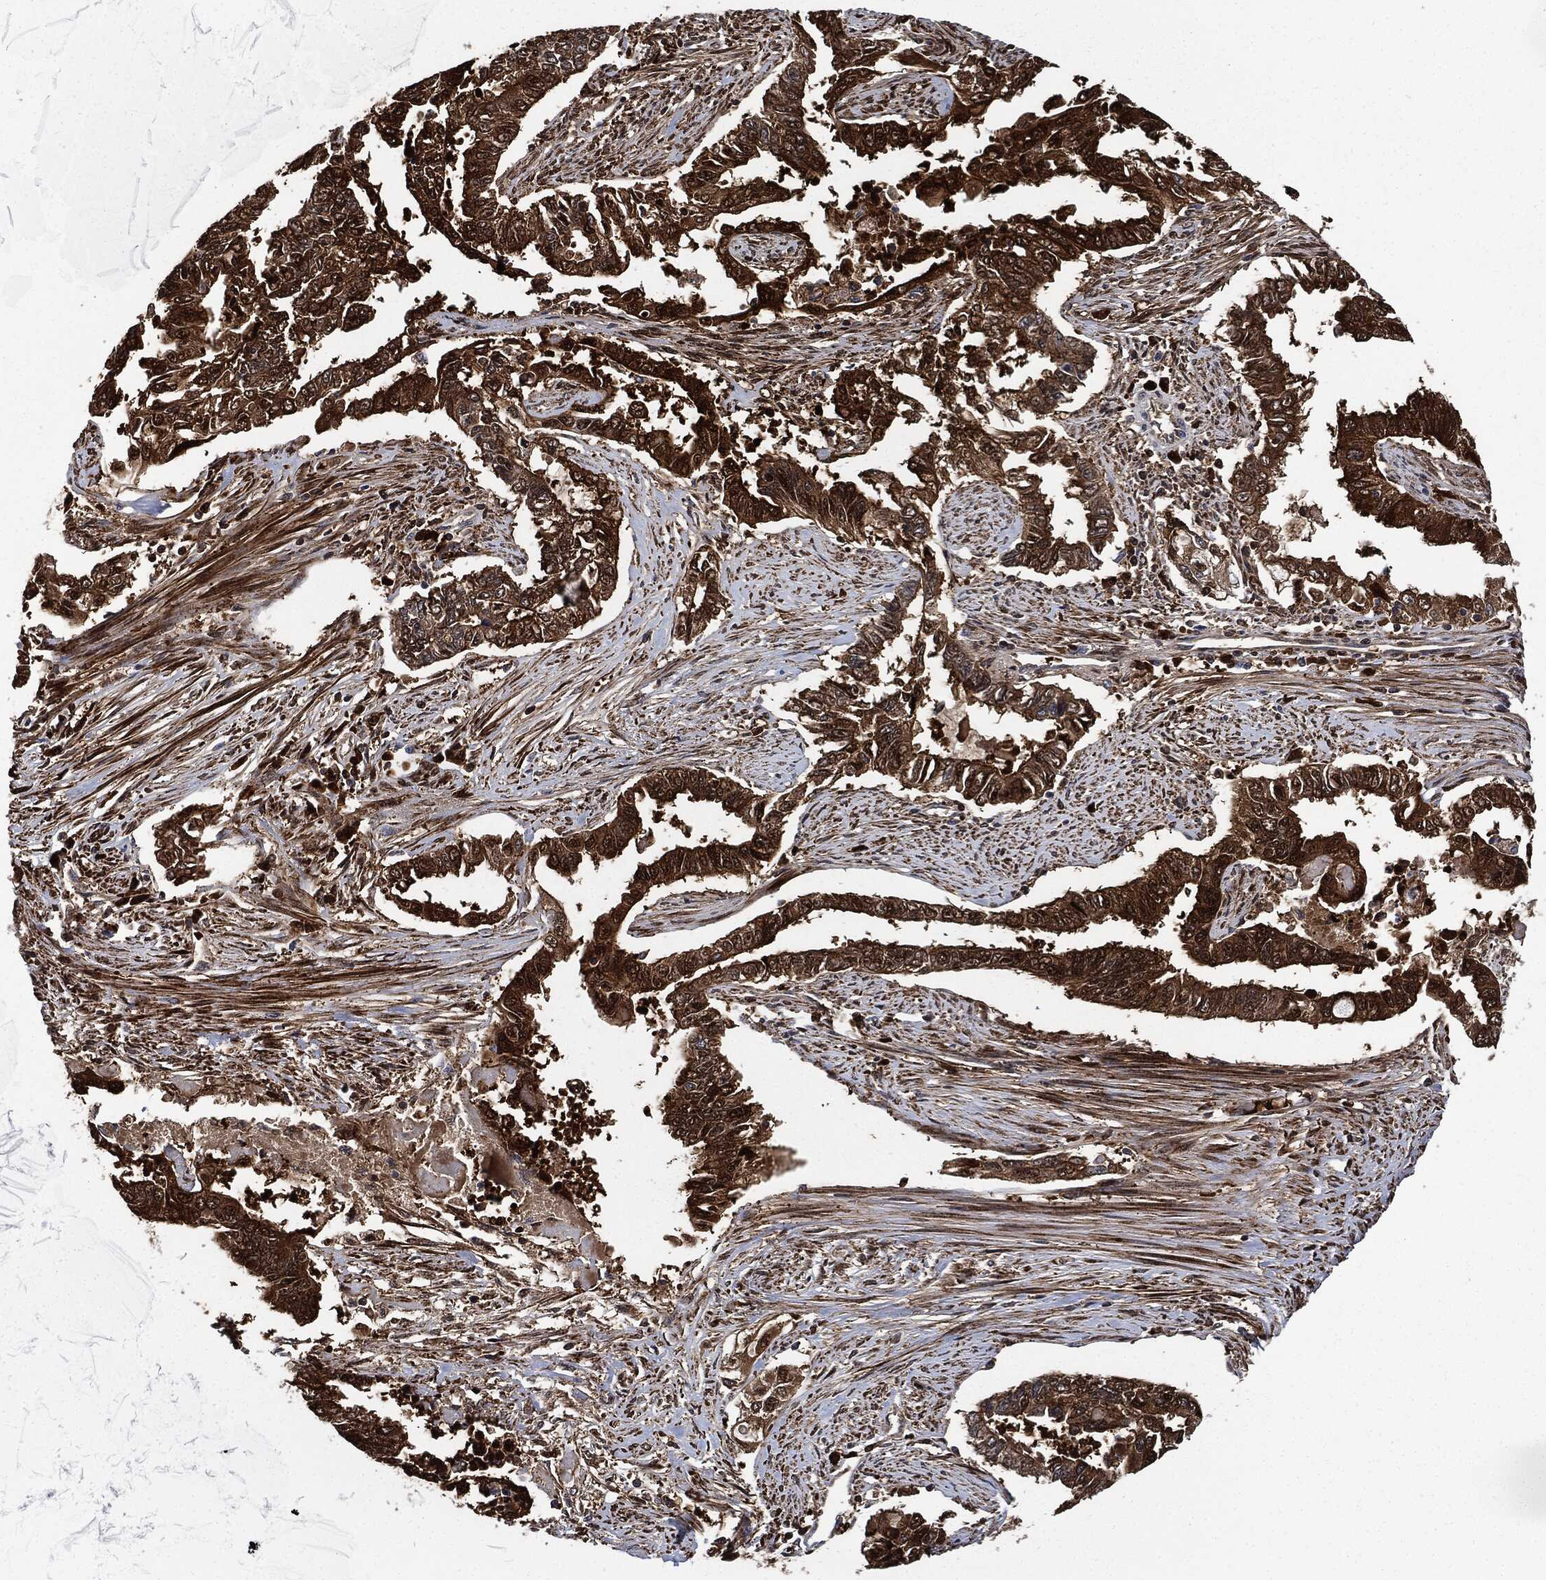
{"staining": {"intensity": "strong", "quantity": ">75%", "location": "cytoplasmic/membranous"}, "tissue": "endometrial cancer", "cell_type": "Tumor cells", "image_type": "cancer", "snomed": [{"axis": "morphology", "description": "Adenocarcinoma, NOS"}, {"axis": "topography", "description": "Uterus"}], "caption": "Endometrial cancer (adenocarcinoma) stained for a protein demonstrates strong cytoplasmic/membranous positivity in tumor cells.", "gene": "PRDX2", "patient": {"sex": "female", "age": 59}}